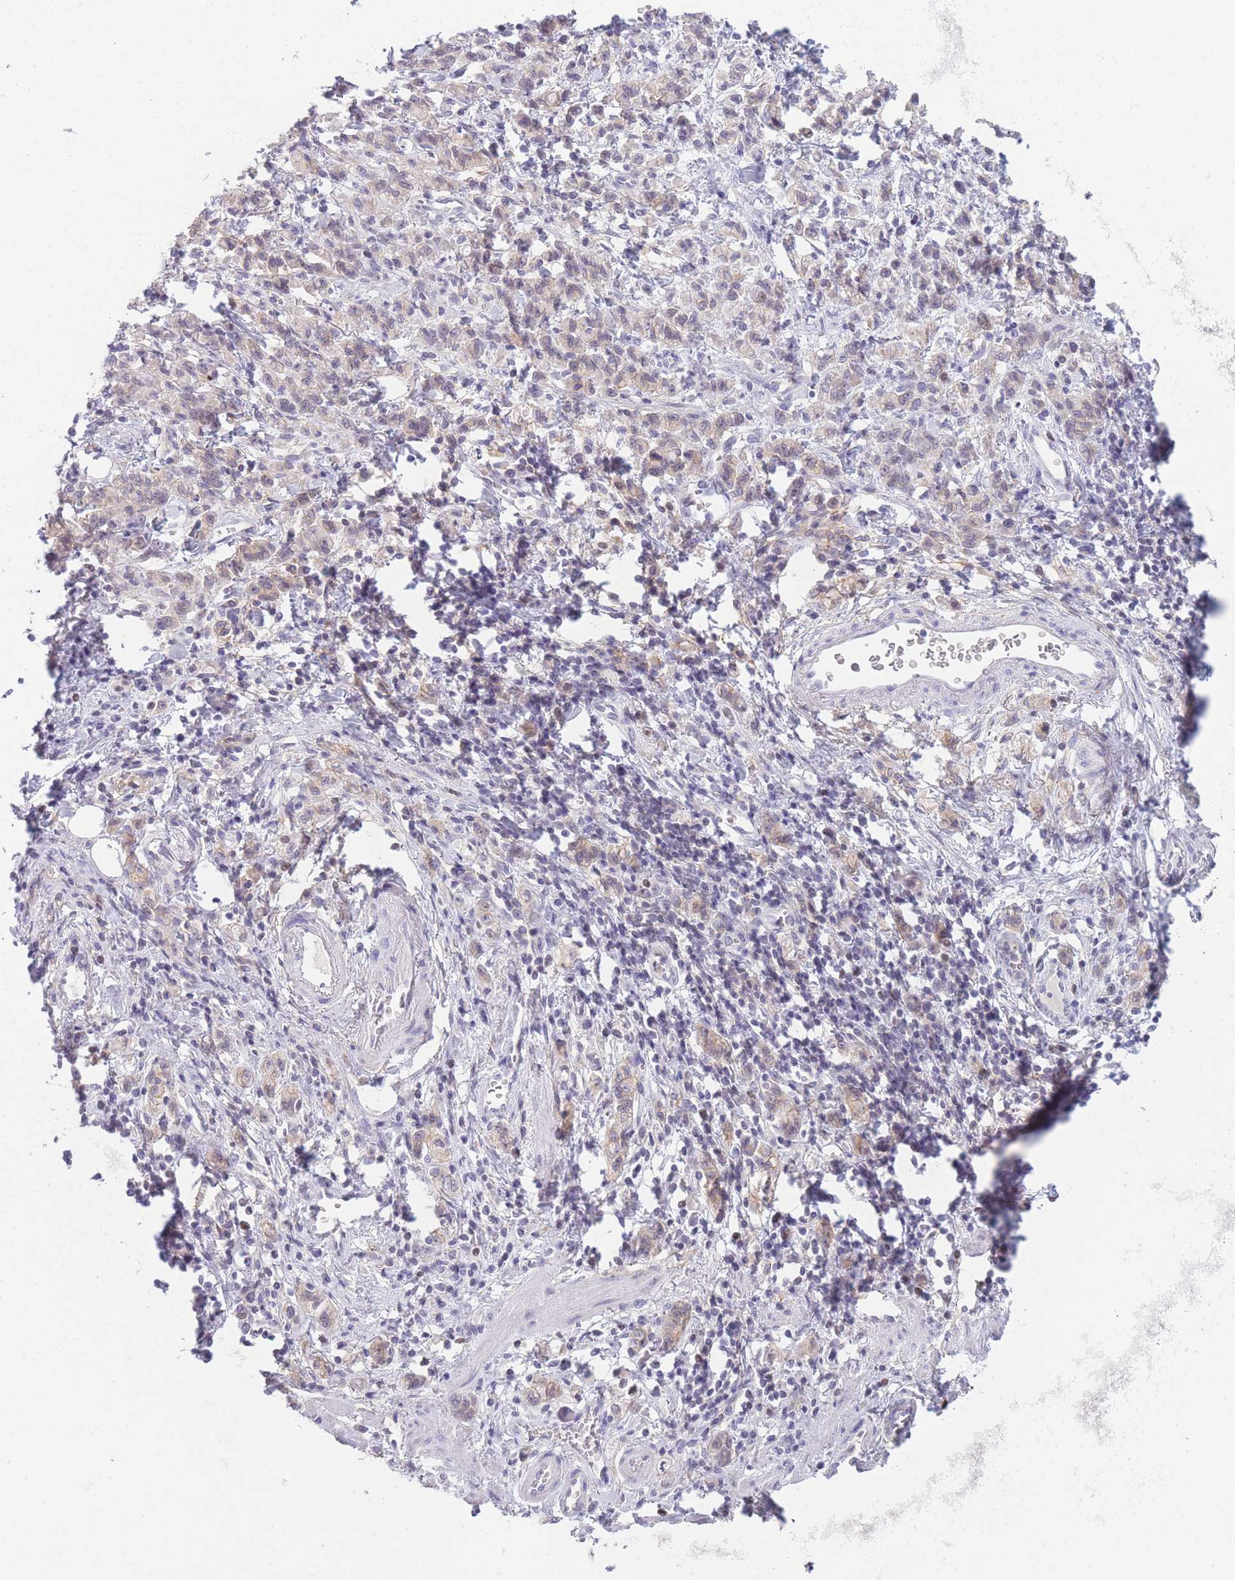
{"staining": {"intensity": "weak", "quantity": "25%-75%", "location": "cytoplasmic/membranous,nuclear"}, "tissue": "stomach cancer", "cell_type": "Tumor cells", "image_type": "cancer", "snomed": [{"axis": "morphology", "description": "Adenocarcinoma, NOS"}, {"axis": "topography", "description": "Stomach"}], "caption": "Protein expression analysis of human stomach cancer (adenocarcinoma) reveals weak cytoplasmic/membranous and nuclear staining in approximately 25%-75% of tumor cells.", "gene": "ZNF439", "patient": {"sex": "male", "age": 77}}